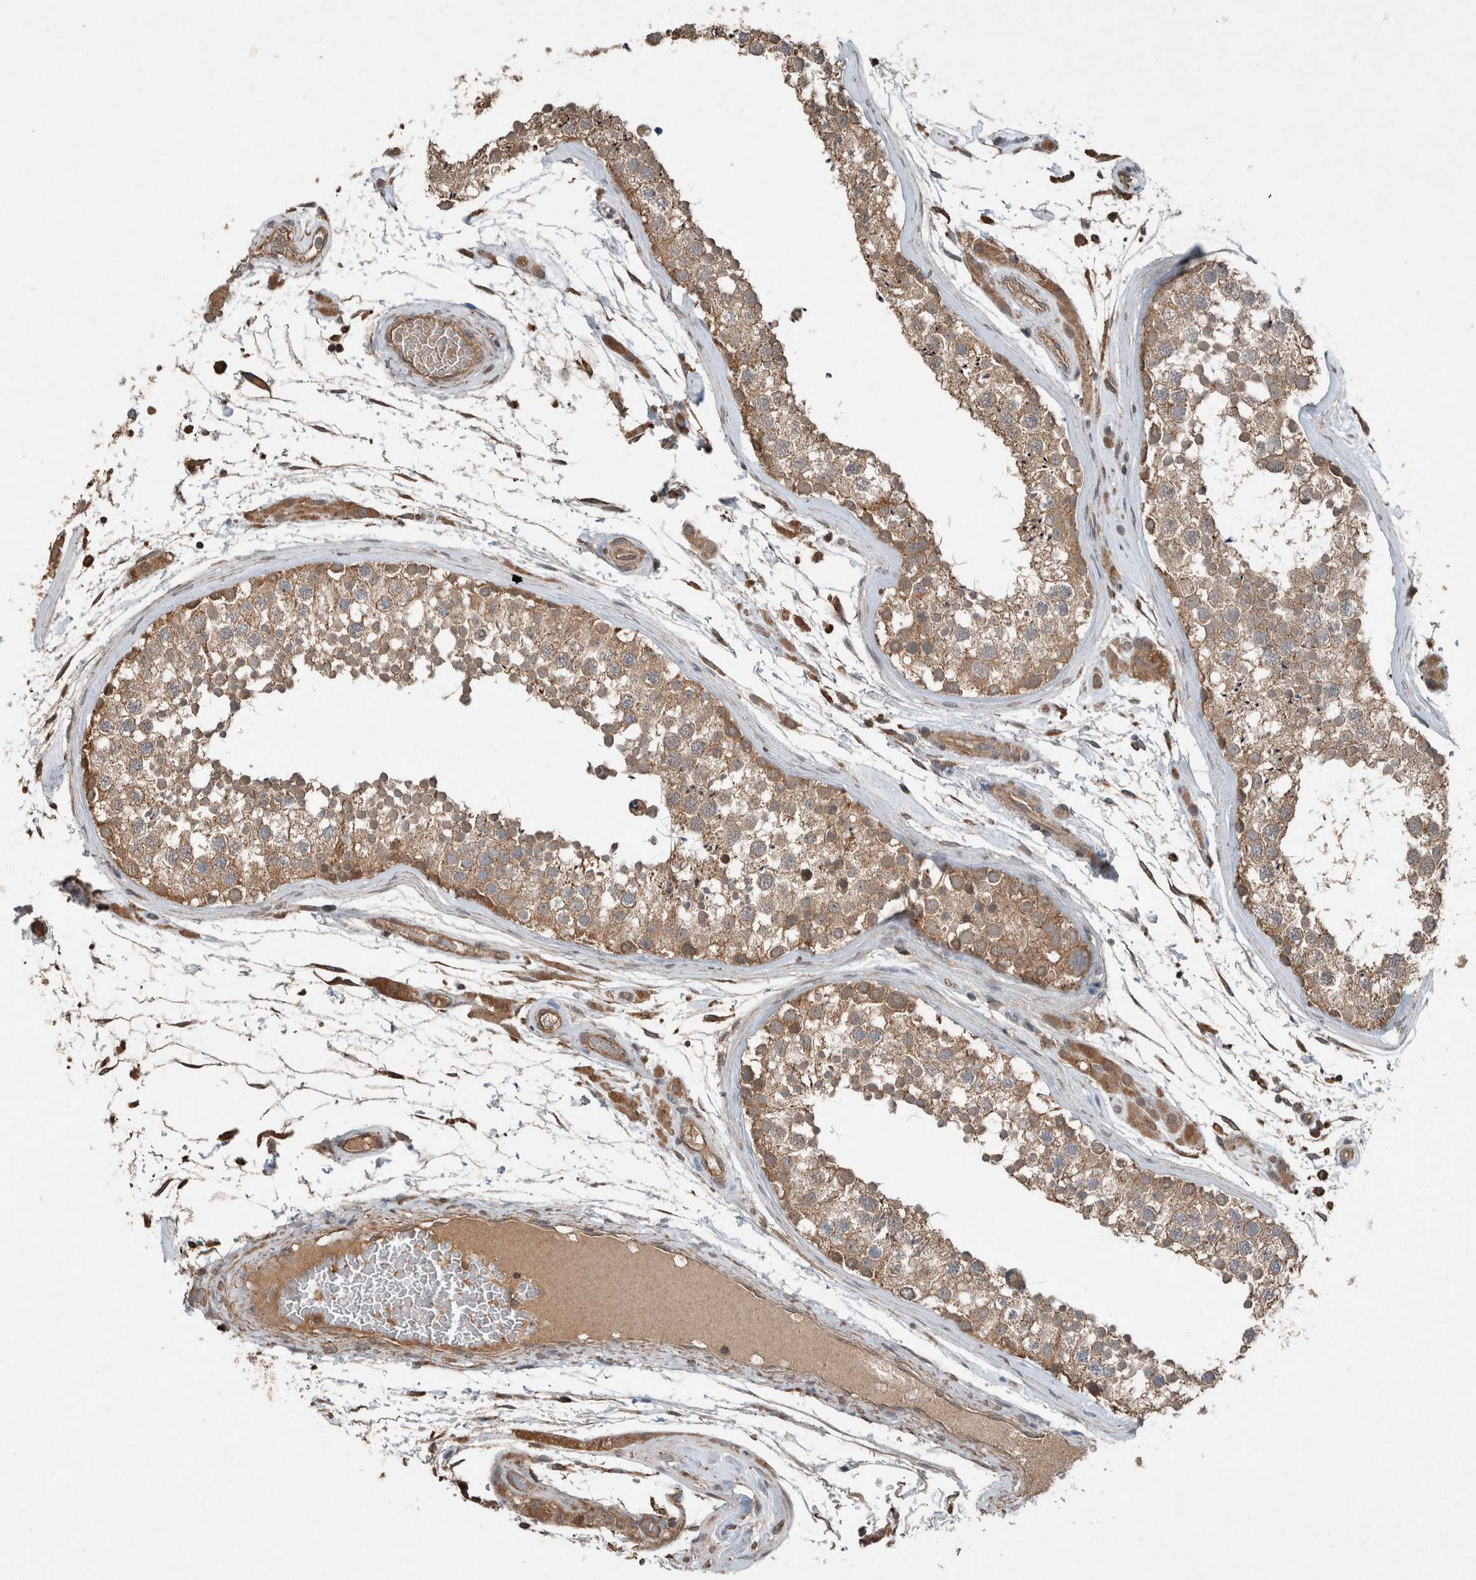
{"staining": {"intensity": "moderate", "quantity": ">75%", "location": "cytoplasmic/membranous"}, "tissue": "testis", "cell_type": "Cells in seminiferous ducts", "image_type": "normal", "snomed": [{"axis": "morphology", "description": "Normal tissue, NOS"}, {"axis": "topography", "description": "Testis"}], "caption": "Immunohistochemistry photomicrograph of benign testis stained for a protein (brown), which reveals medium levels of moderate cytoplasmic/membranous staining in approximately >75% of cells in seminiferous ducts.", "gene": "KLK14", "patient": {"sex": "male", "age": 46}}